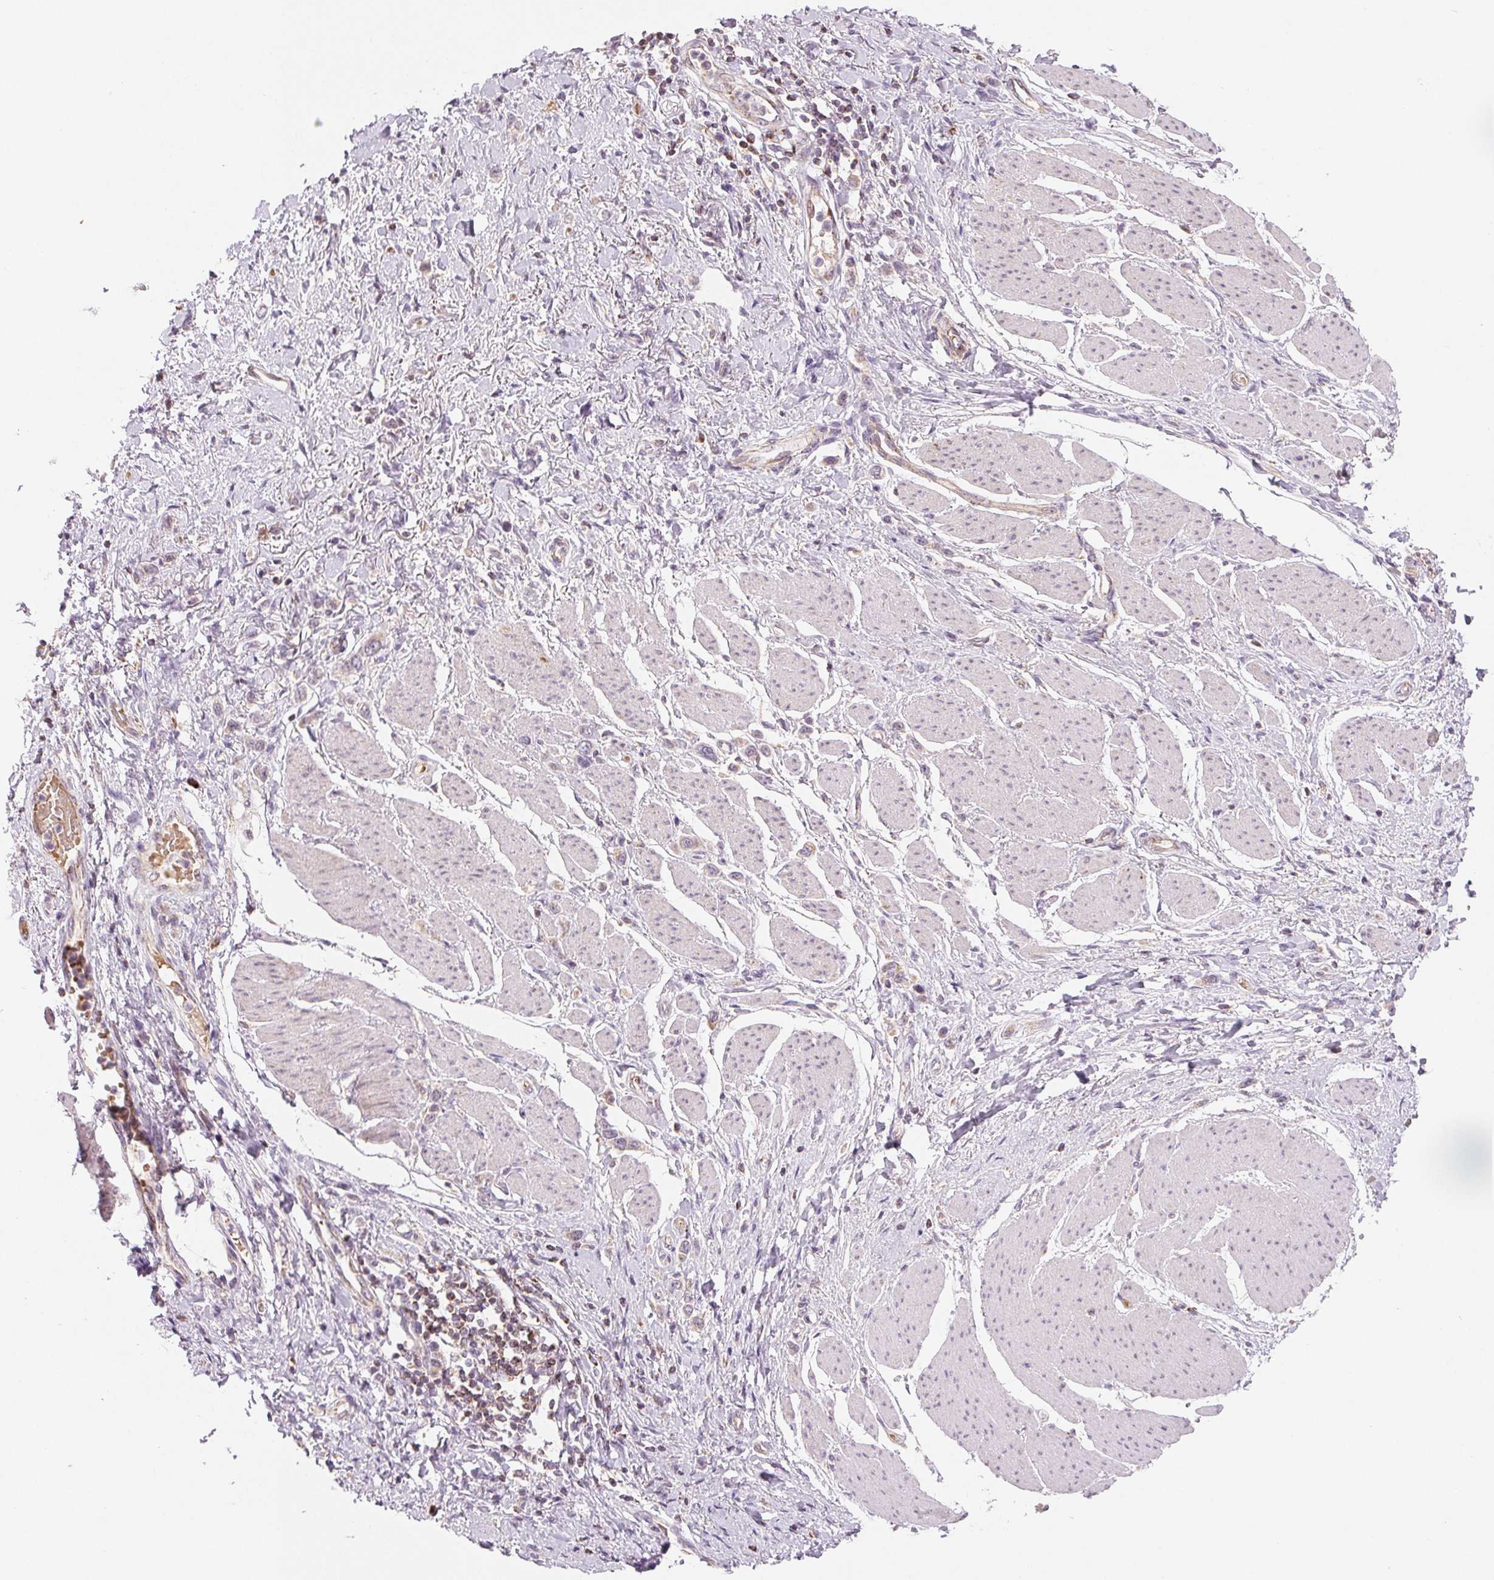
{"staining": {"intensity": "negative", "quantity": "none", "location": "none"}, "tissue": "stomach cancer", "cell_type": "Tumor cells", "image_type": "cancer", "snomed": [{"axis": "morphology", "description": "Adenocarcinoma, NOS"}, {"axis": "topography", "description": "Stomach"}], "caption": "Tumor cells are negative for brown protein staining in stomach adenocarcinoma. (Brightfield microscopy of DAB immunohistochemistry (IHC) at high magnification).", "gene": "HINT2", "patient": {"sex": "female", "age": 65}}